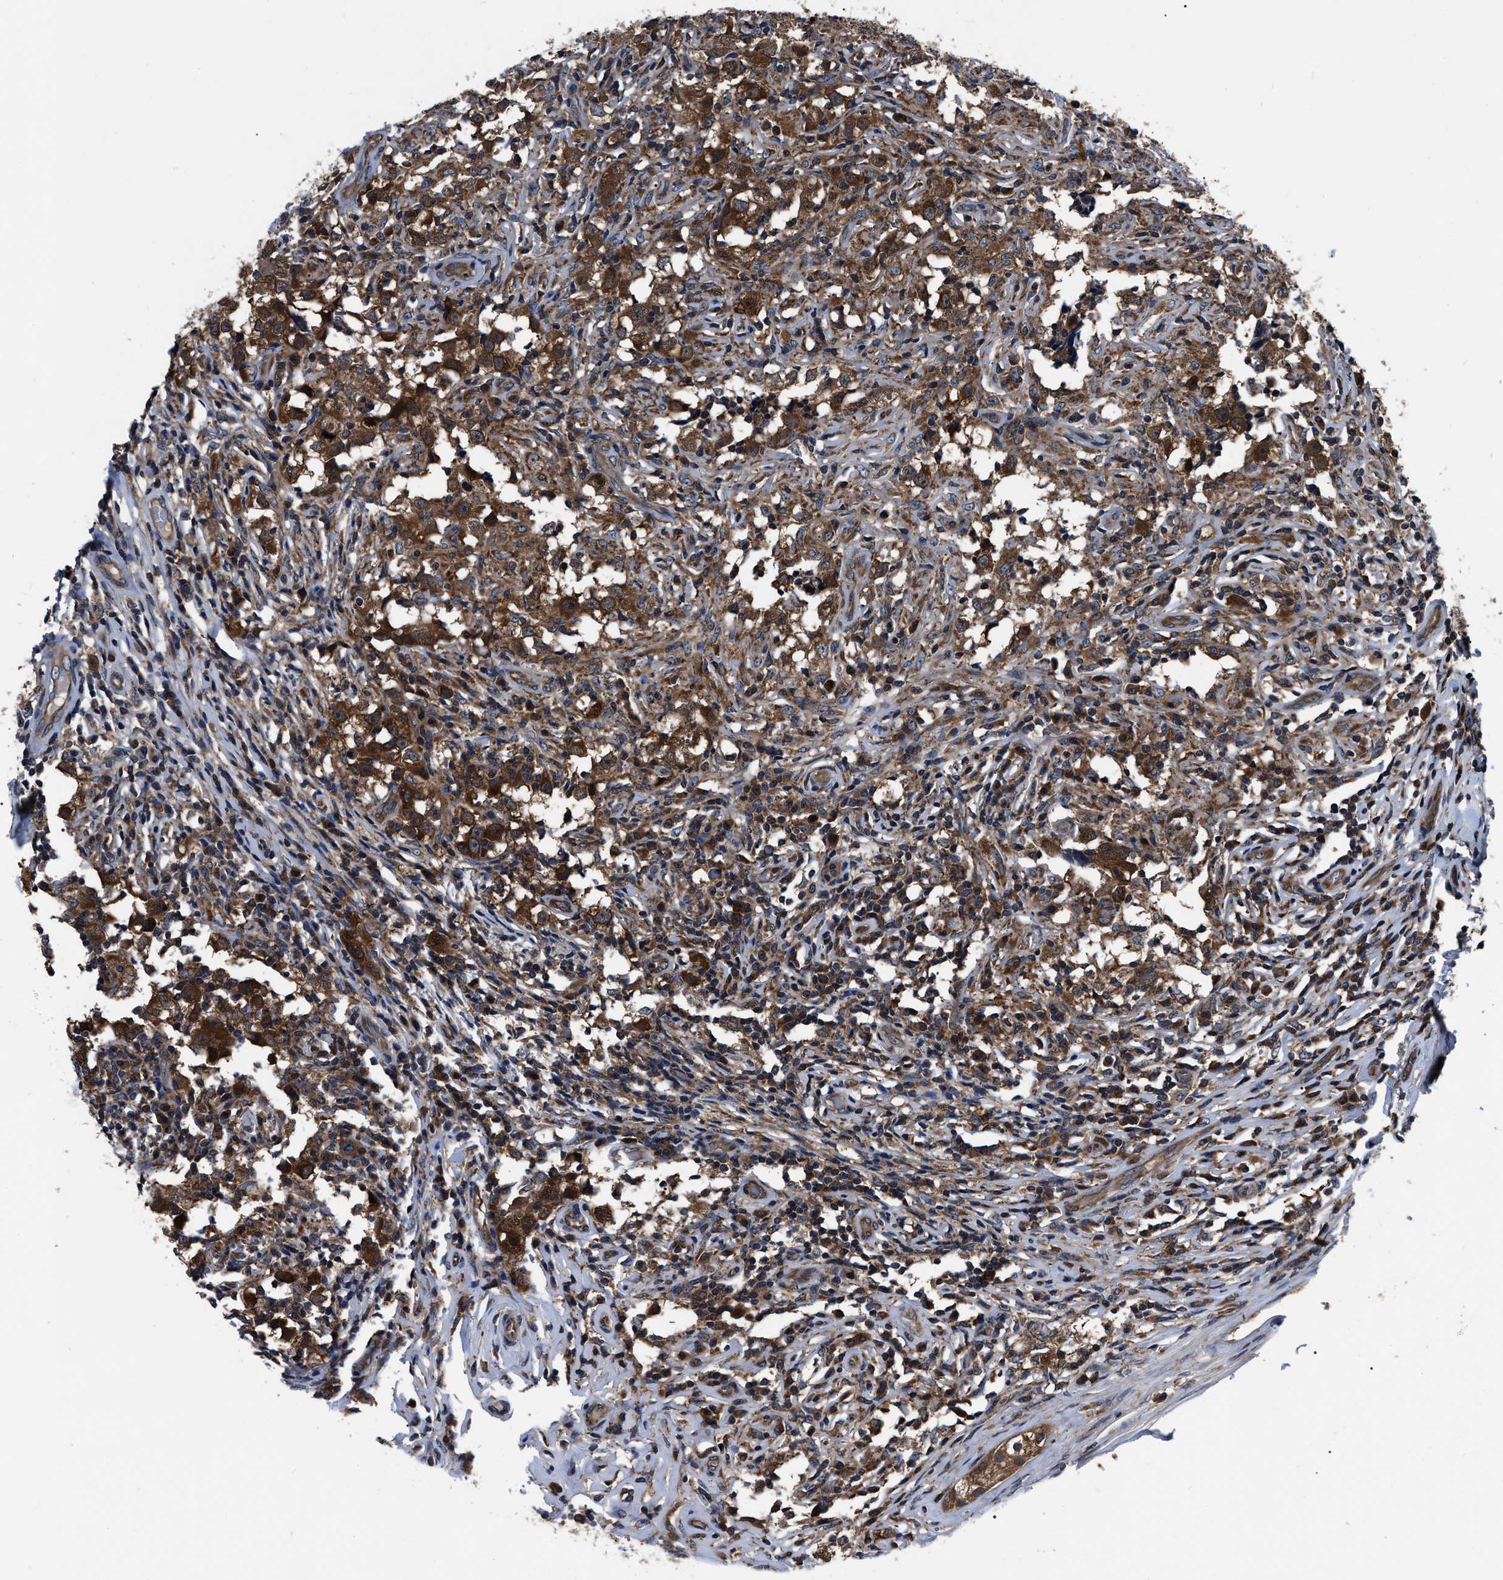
{"staining": {"intensity": "strong", "quantity": ">75%", "location": "cytoplasmic/membranous"}, "tissue": "testis cancer", "cell_type": "Tumor cells", "image_type": "cancer", "snomed": [{"axis": "morphology", "description": "Carcinoma, Embryonal, NOS"}, {"axis": "topography", "description": "Testis"}], "caption": "Human testis cancer (embryonal carcinoma) stained with a protein marker displays strong staining in tumor cells.", "gene": "GET4", "patient": {"sex": "male", "age": 21}}